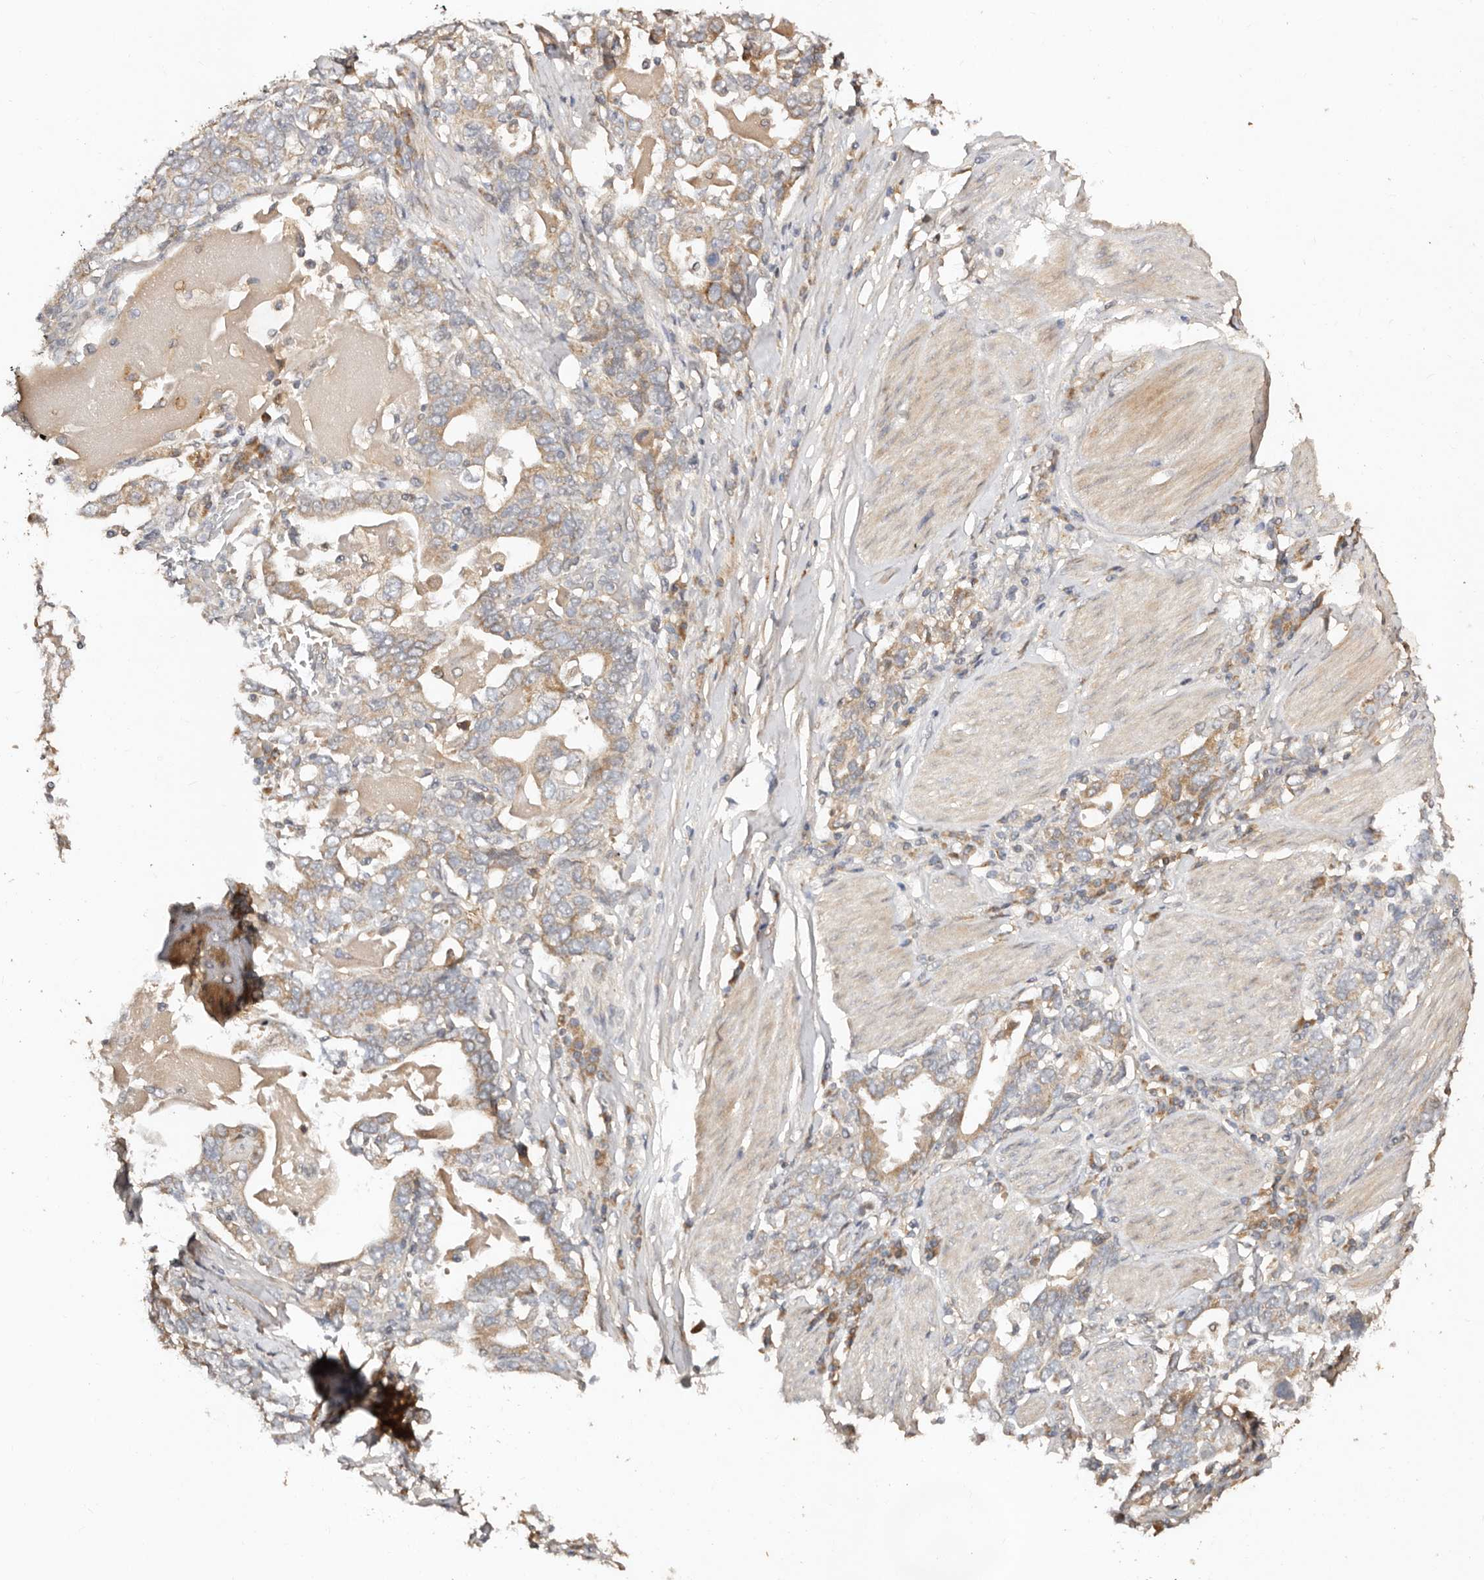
{"staining": {"intensity": "moderate", "quantity": "25%-75%", "location": "cytoplasmic/membranous"}, "tissue": "stomach cancer", "cell_type": "Tumor cells", "image_type": "cancer", "snomed": [{"axis": "morphology", "description": "Adenocarcinoma, NOS"}, {"axis": "topography", "description": "Stomach, upper"}], "caption": "Adenocarcinoma (stomach) tissue demonstrates moderate cytoplasmic/membranous positivity in approximately 25%-75% of tumor cells, visualized by immunohistochemistry.", "gene": "DENND11", "patient": {"sex": "male", "age": 62}}